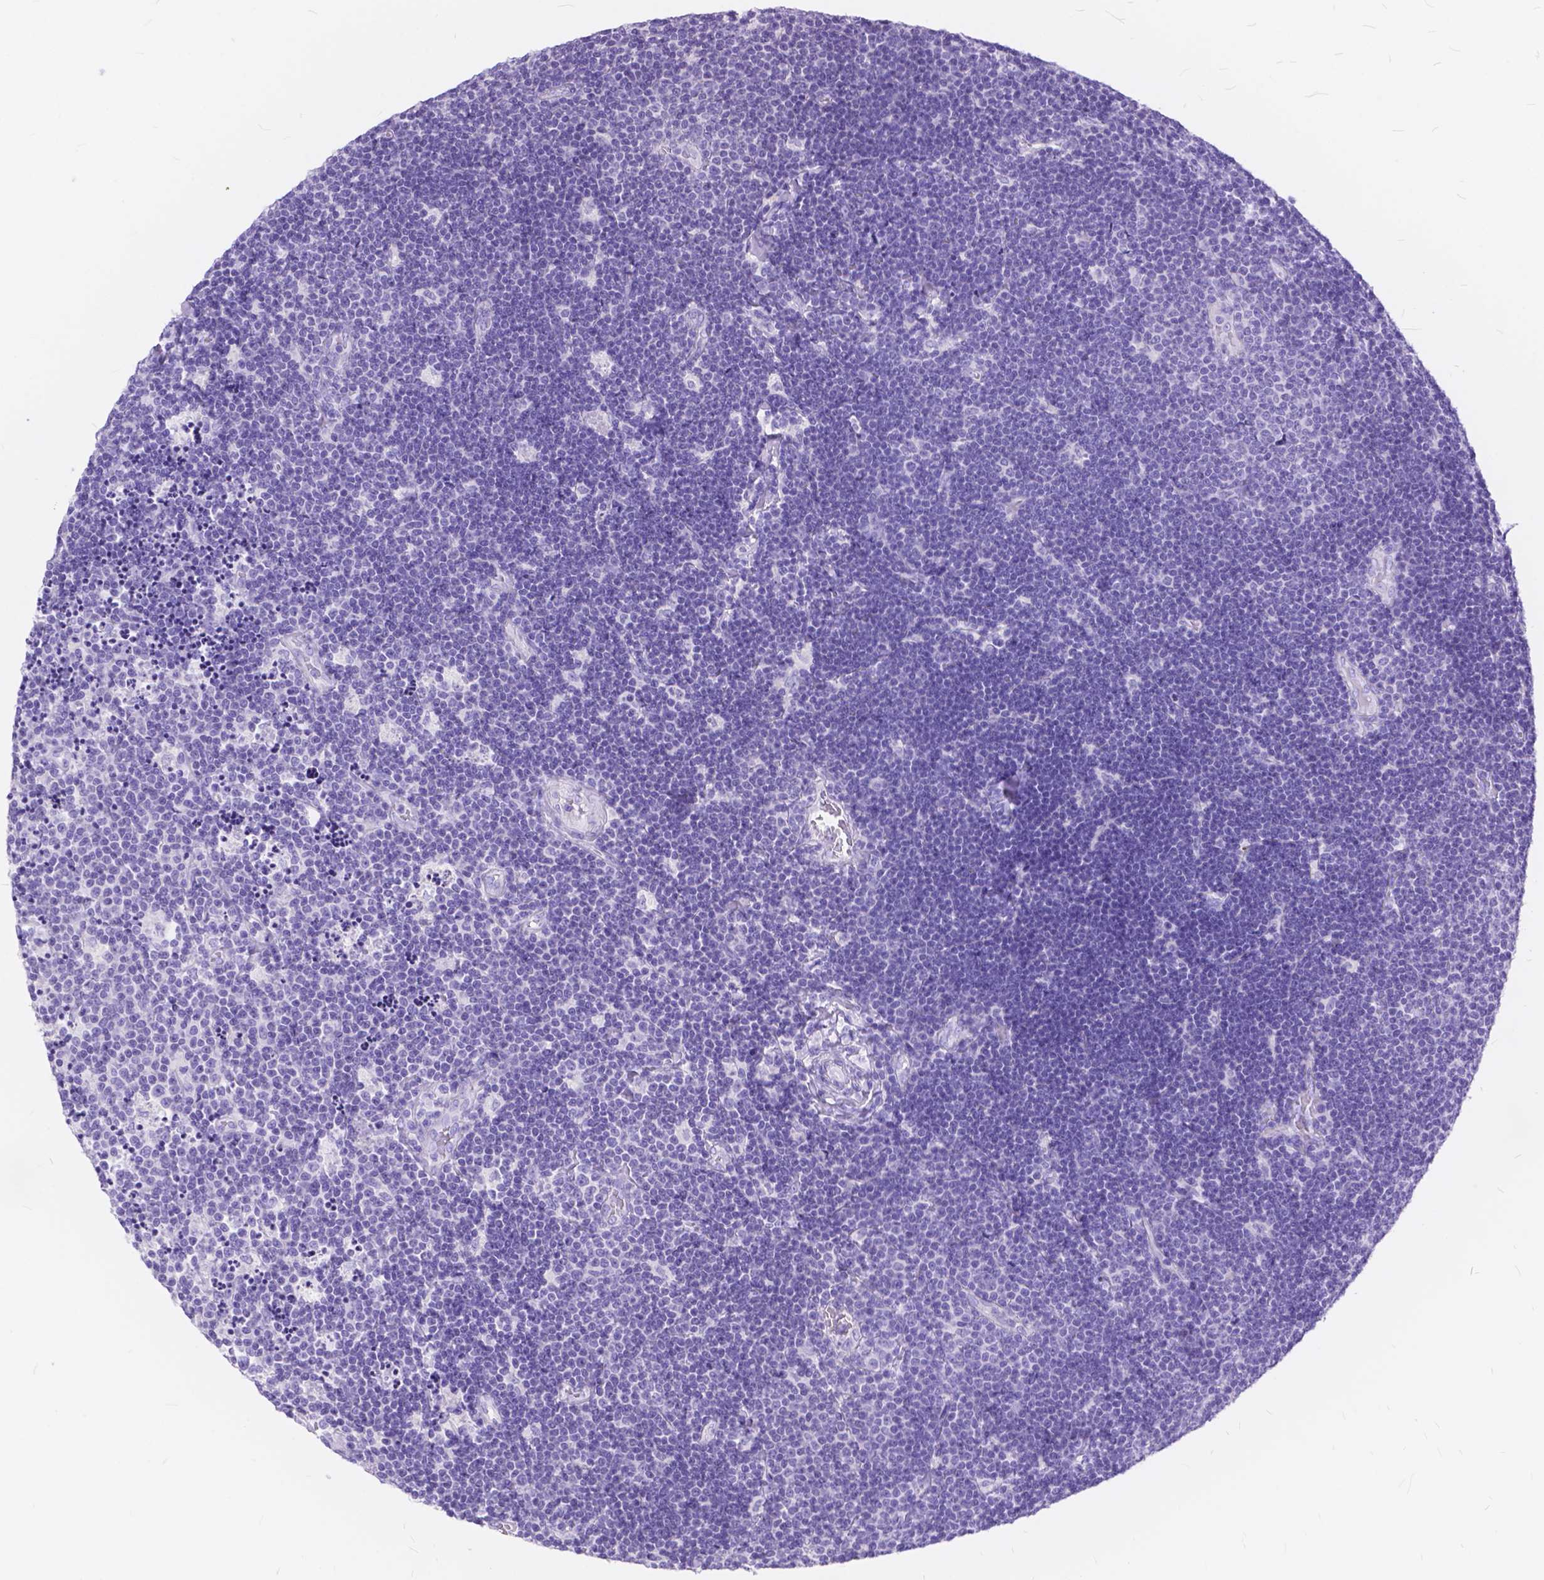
{"staining": {"intensity": "negative", "quantity": "none", "location": "none"}, "tissue": "lymphoma", "cell_type": "Tumor cells", "image_type": "cancer", "snomed": [{"axis": "morphology", "description": "Malignant lymphoma, non-Hodgkin's type, Low grade"}, {"axis": "topography", "description": "Brain"}], "caption": "Immunohistochemical staining of human lymphoma demonstrates no significant expression in tumor cells.", "gene": "FOXL2", "patient": {"sex": "female", "age": 66}}